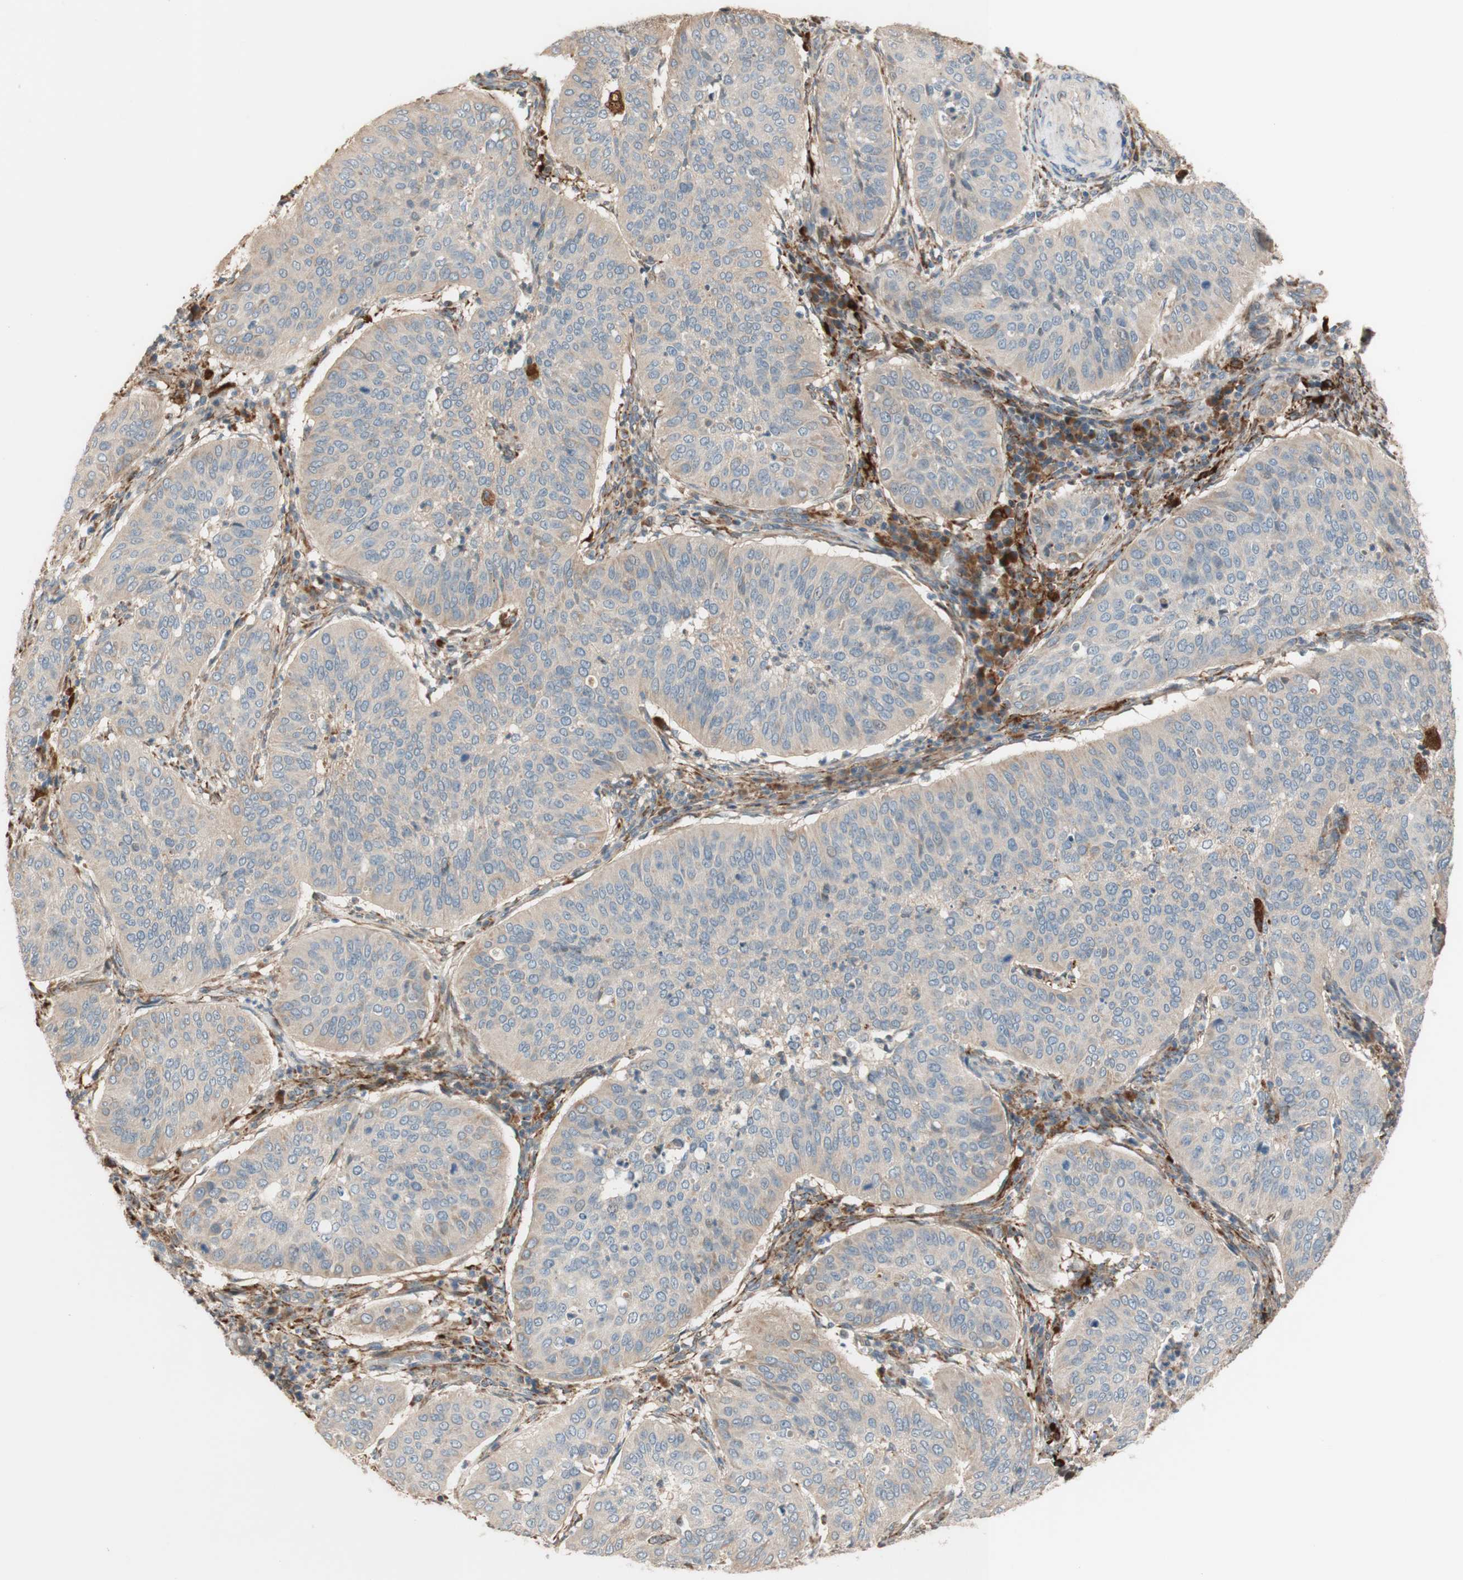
{"staining": {"intensity": "weak", "quantity": ">75%", "location": "cytoplasmic/membranous"}, "tissue": "cervical cancer", "cell_type": "Tumor cells", "image_type": "cancer", "snomed": [{"axis": "morphology", "description": "Normal tissue, NOS"}, {"axis": "morphology", "description": "Squamous cell carcinoma, NOS"}, {"axis": "topography", "description": "Cervix"}], "caption": "Cervical cancer stained with a protein marker demonstrates weak staining in tumor cells.", "gene": "PTPN21", "patient": {"sex": "female", "age": 39}}